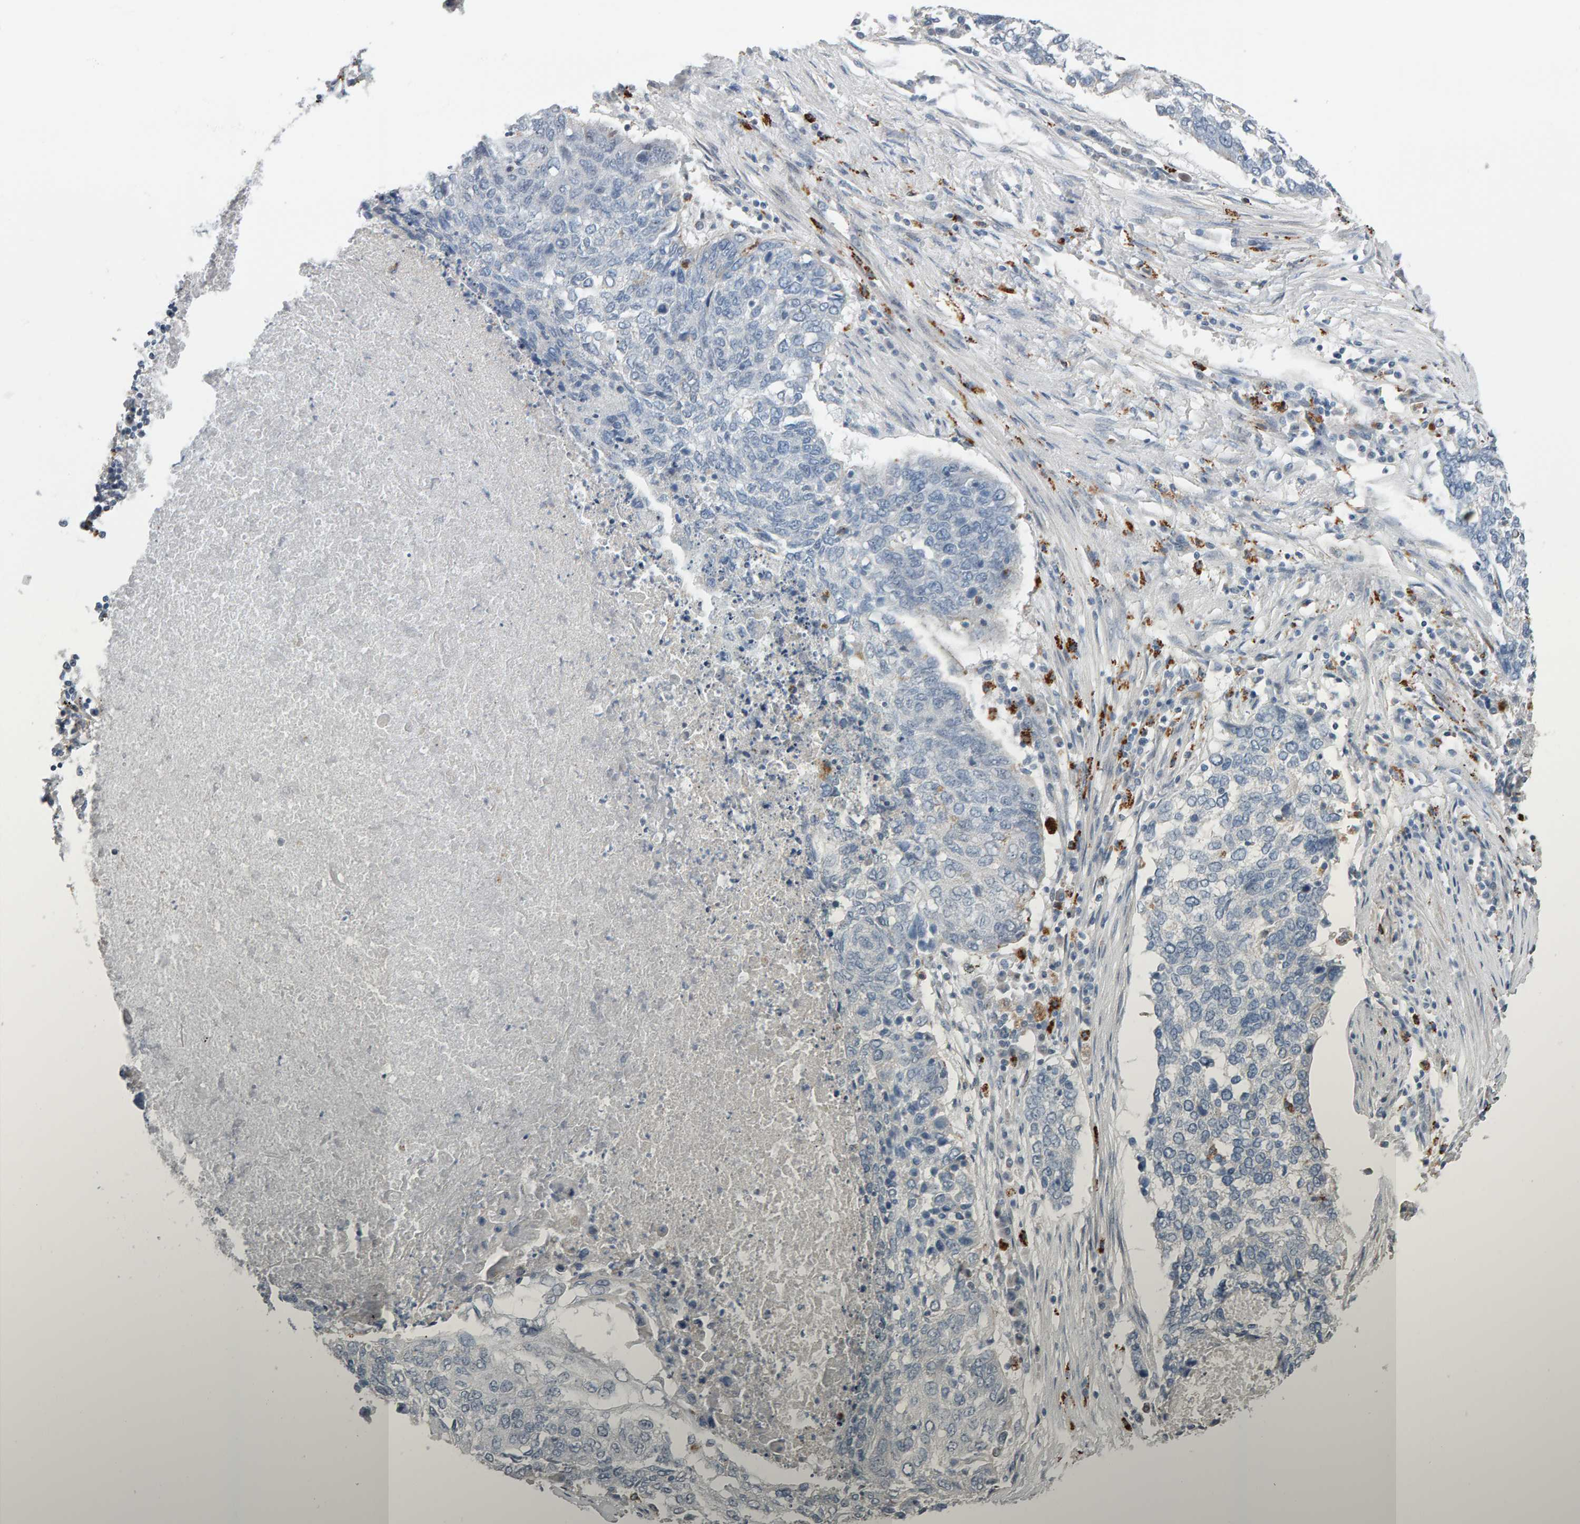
{"staining": {"intensity": "negative", "quantity": "none", "location": "none"}, "tissue": "lung cancer", "cell_type": "Tumor cells", "image_type": "cancer", "snomed": [{"axis": "morphology", "description": "Squamous cell carcinoma, NOS"}, {"axis": "topography", "description": "Lung"}], "caption": "Tumor cells are negative for brown protein staining in squamous cell carcinoma (lung). (DAB (3,3'-diaminobenzidine) immunohistochemistry (IHC) visualized using brightfield microscopy, high magnification).", "gene": "IPPK", "patient": {"sex": "female", "age": 63}}